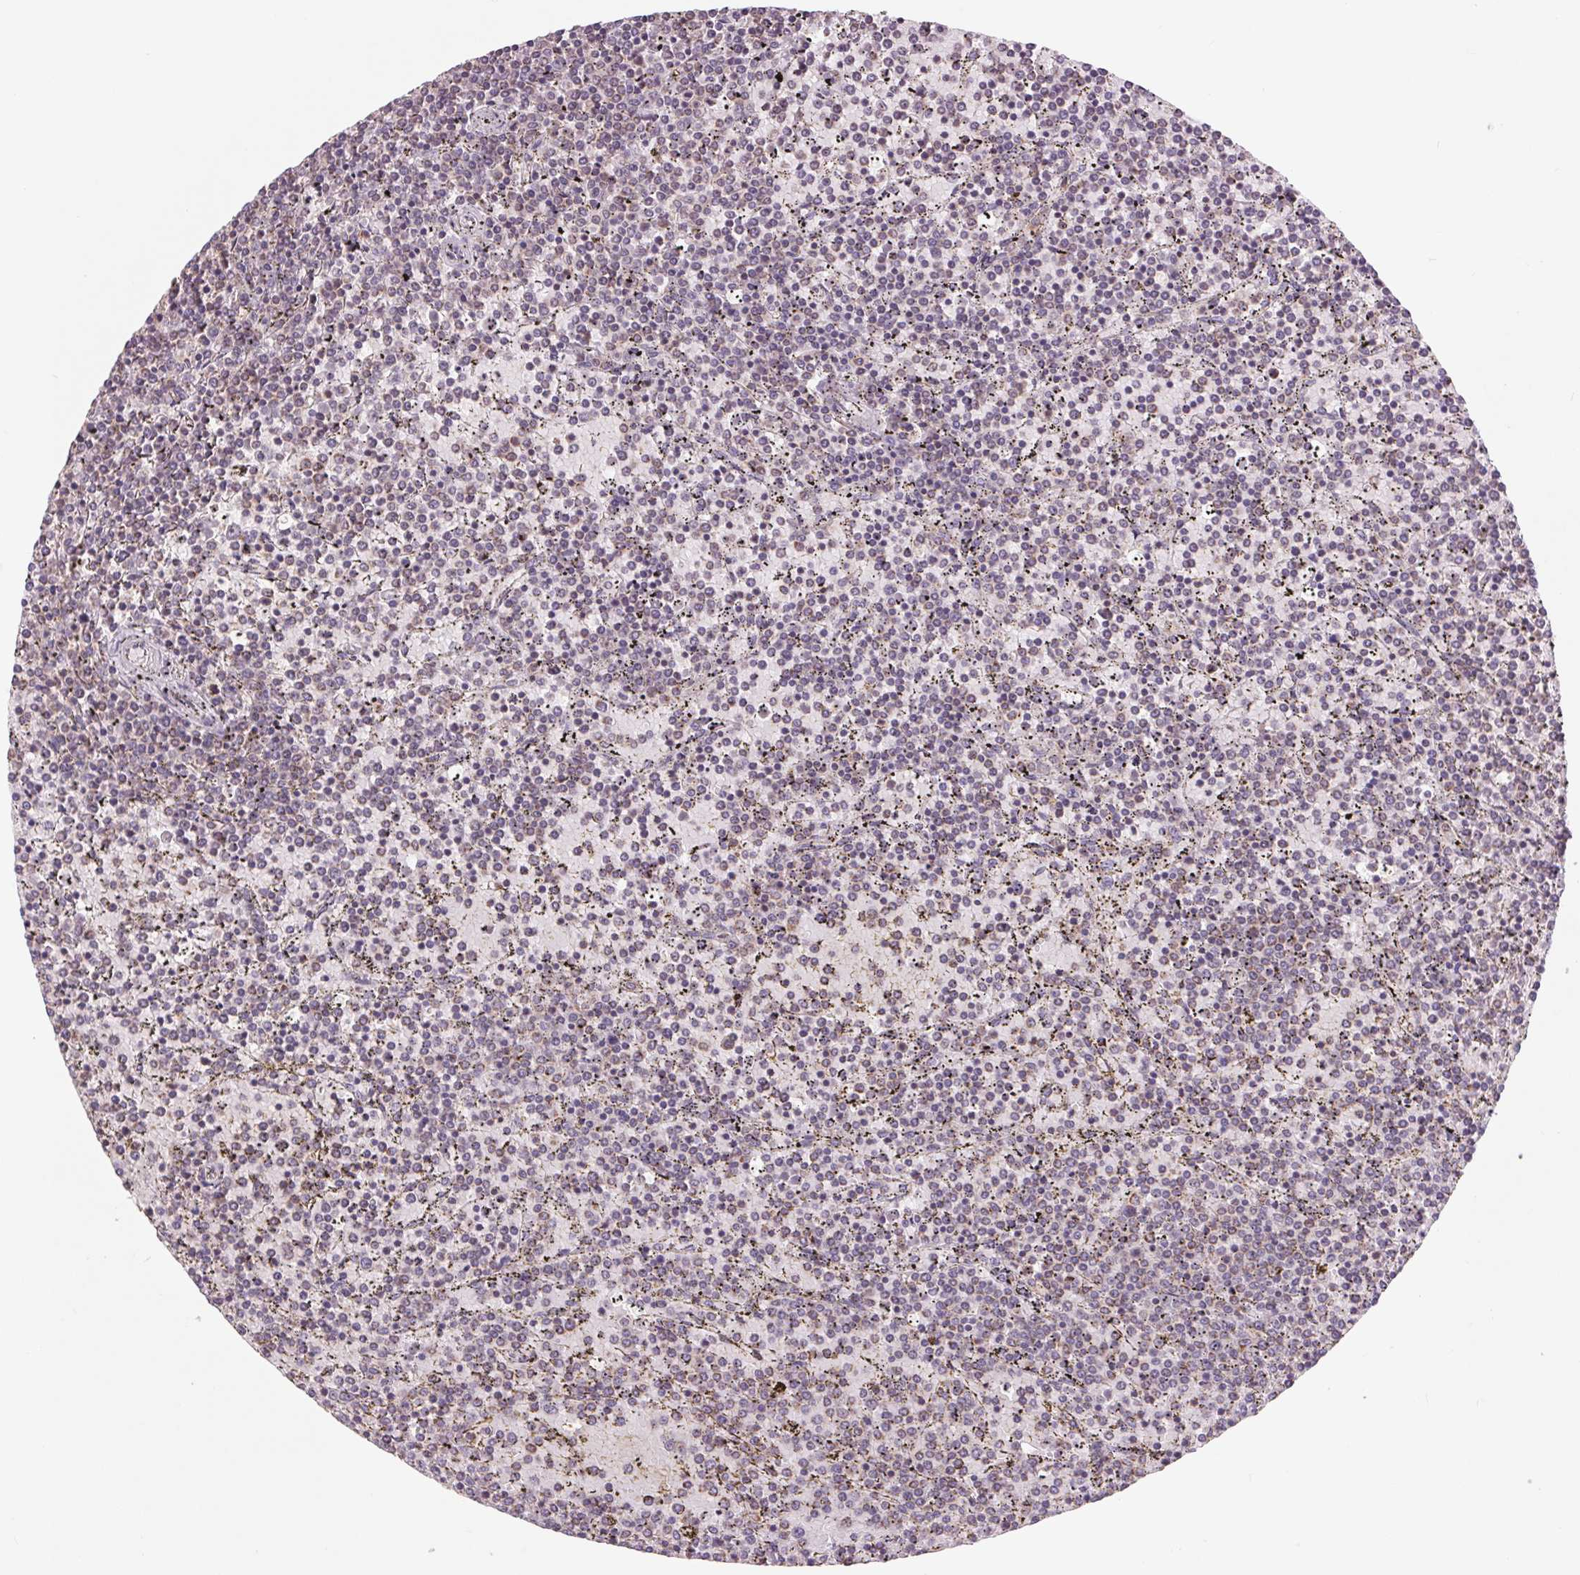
{"staining": {"intensity": "weak", "quantity": "25%-75%", "location": "cytoplasmic/membranous"}, "tissue": "lymphoma", "cell_type": "Tumor cells", "image_type": "cancer", "snomed": [{"axis": "morphology", "description": "Malignant lymphoma, non-Hodgkin's type, Low grade"}, {"axis": "topography", "description": "Spleen"}], "caption": "Malignant lymphoma, non-Hodgkin's type (low-grade) stained for a protein (brown) reveals weak cytoplasmic/membranous positive staining in approximately 25%-75% of tumor cells.", "gene": "COX6A1", "patient": {"sex": "female", "age": 77}}